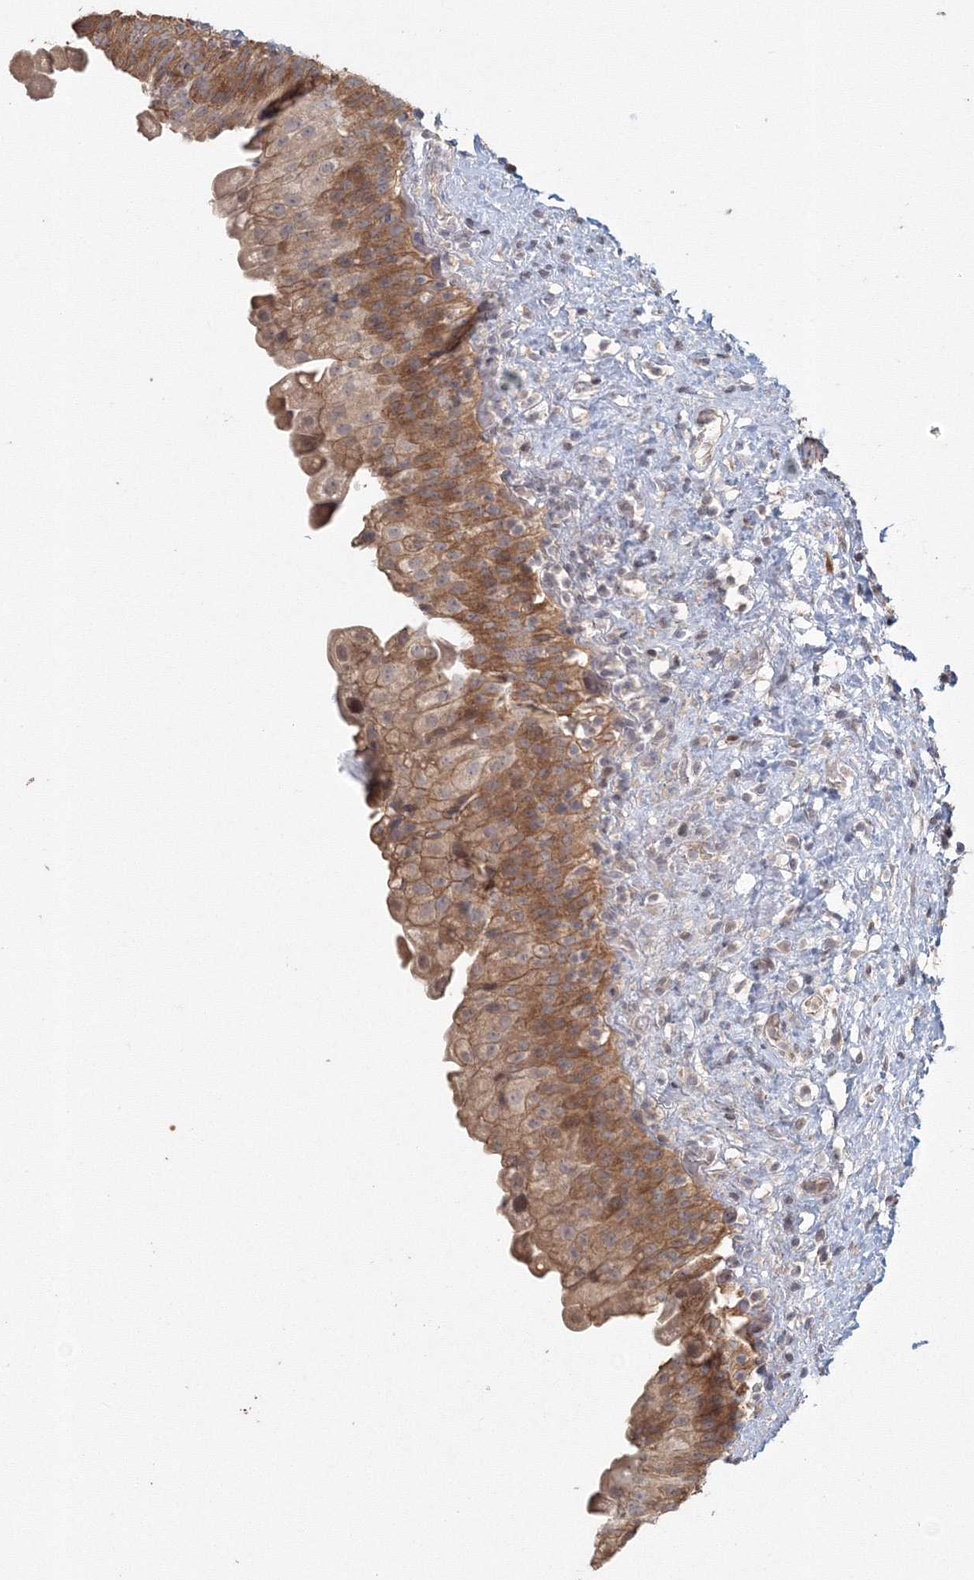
{"staining": {"intensity": "moderate", "quantity": "25%-75%", "location": "cytoplasmic/membranous,nuclear"}, "tissue": "urinary bladder", "cell_type": "Urothelial cells", "image_type": "normal", "snomed": [{"axis": "morphology", "description": "Normal tissue, NOS"}, {"axis": "topography", "description": "Urinary bladder"}], "caption": "A medium amount of moderate cytoplasmic/membranous,nuclear expression is appreciated in approximately 25%-75% of urothelial cells in unremarkable urinary bladder. (IHC, brightfield microscopy, high magnification).", "gene": "TACC2", "patient": {"sex": "female", "age": 27}}